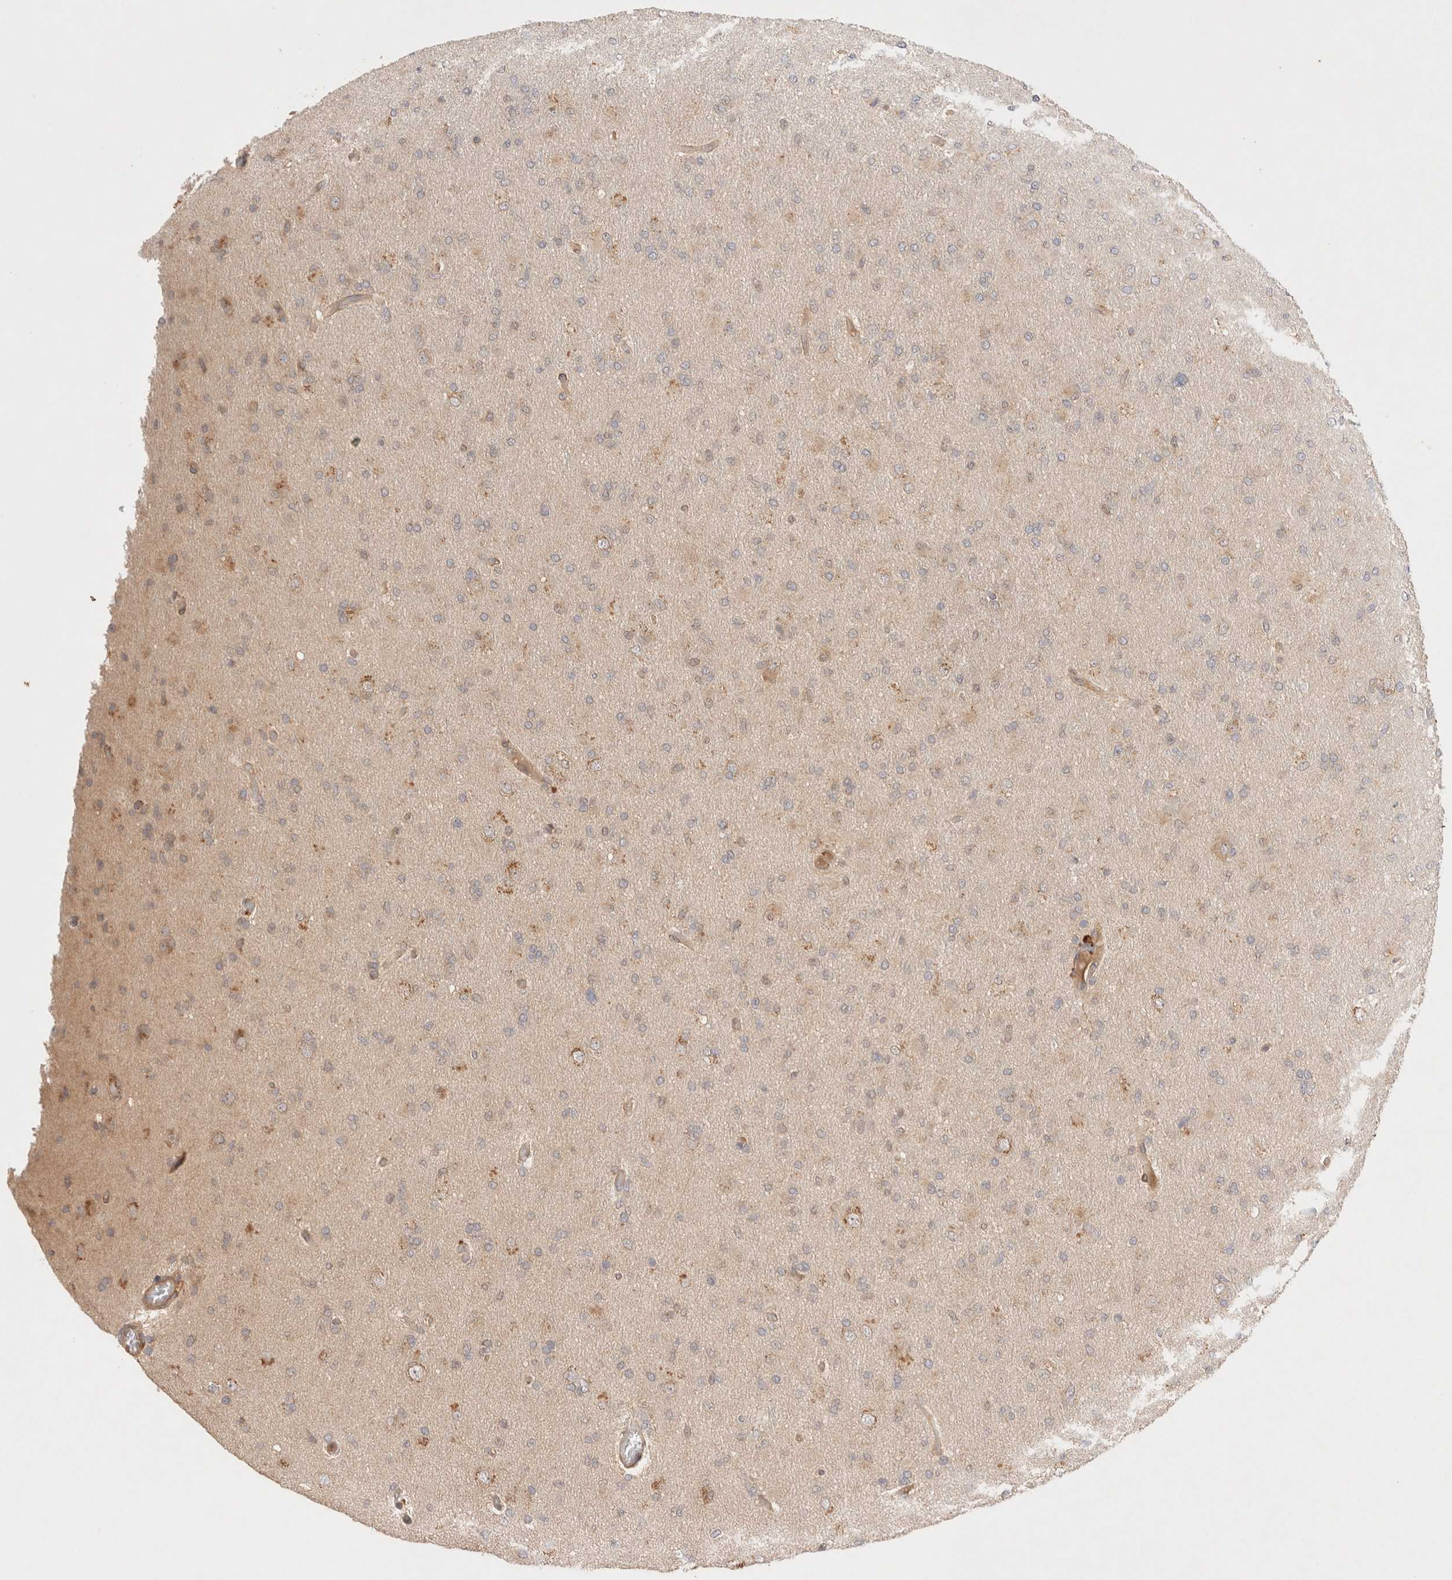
{"staining": {"intensity": "weak", "quantity": "25%-75%", "location": "cytoplasmic/membranous"}, "tissue": "glioma", "cell_type": "Tumor cells", "image_type": "cancer", "snomed": [{"axis": "morphology", "description": "Glioma, malignant, High grade"}, {"axis": "topography", "description": "Cerebral cortex"}], "caption": "The histopathology image demonstrates a brown stain indicating the presence of a protein in the cytoplasmic/membranous of tumor cells in glioma. (IHC, brightfield microscopy, high magnification).", "gene": "CARNMT1", "patient": {"sex": "female", "age": 36}}